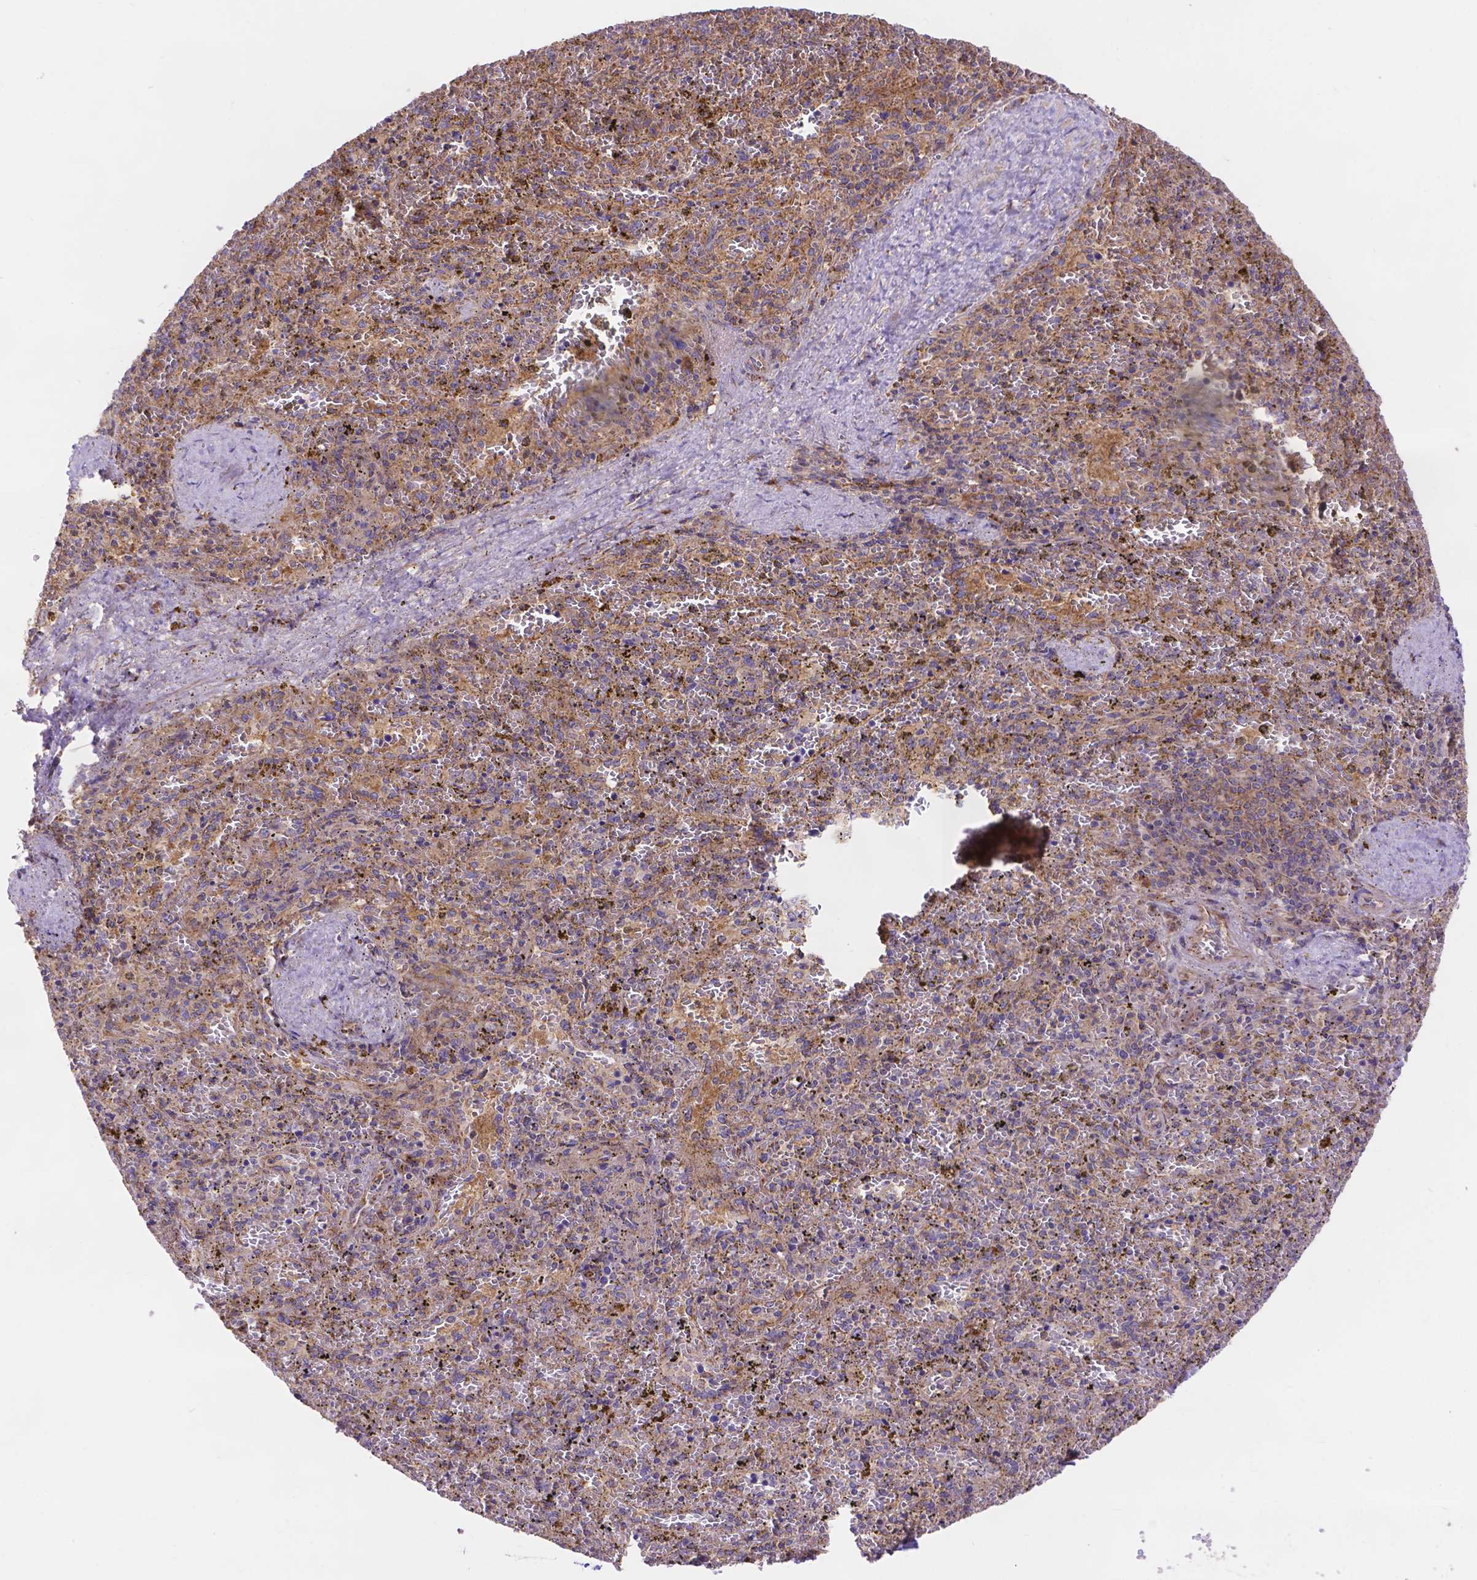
{"staining": {"intensity": "weak", "quantity": "<25%", "location": "cytoplasmic/membranous"}, "tissue": "spleen", "cell_type": "Cells in red pulp", "image_type": "normal", "snomed": [{"axis": "morphology", "description": "Normal tissue, NOS"}, {"axis": "topography", "description": "Spleen"}], "caption": "Immunohistochemistry of unremarkable human spleen shows no expression in cells in red pulp.", "gene": "AK3", "patient": {"sex": "female", "age": 50}}